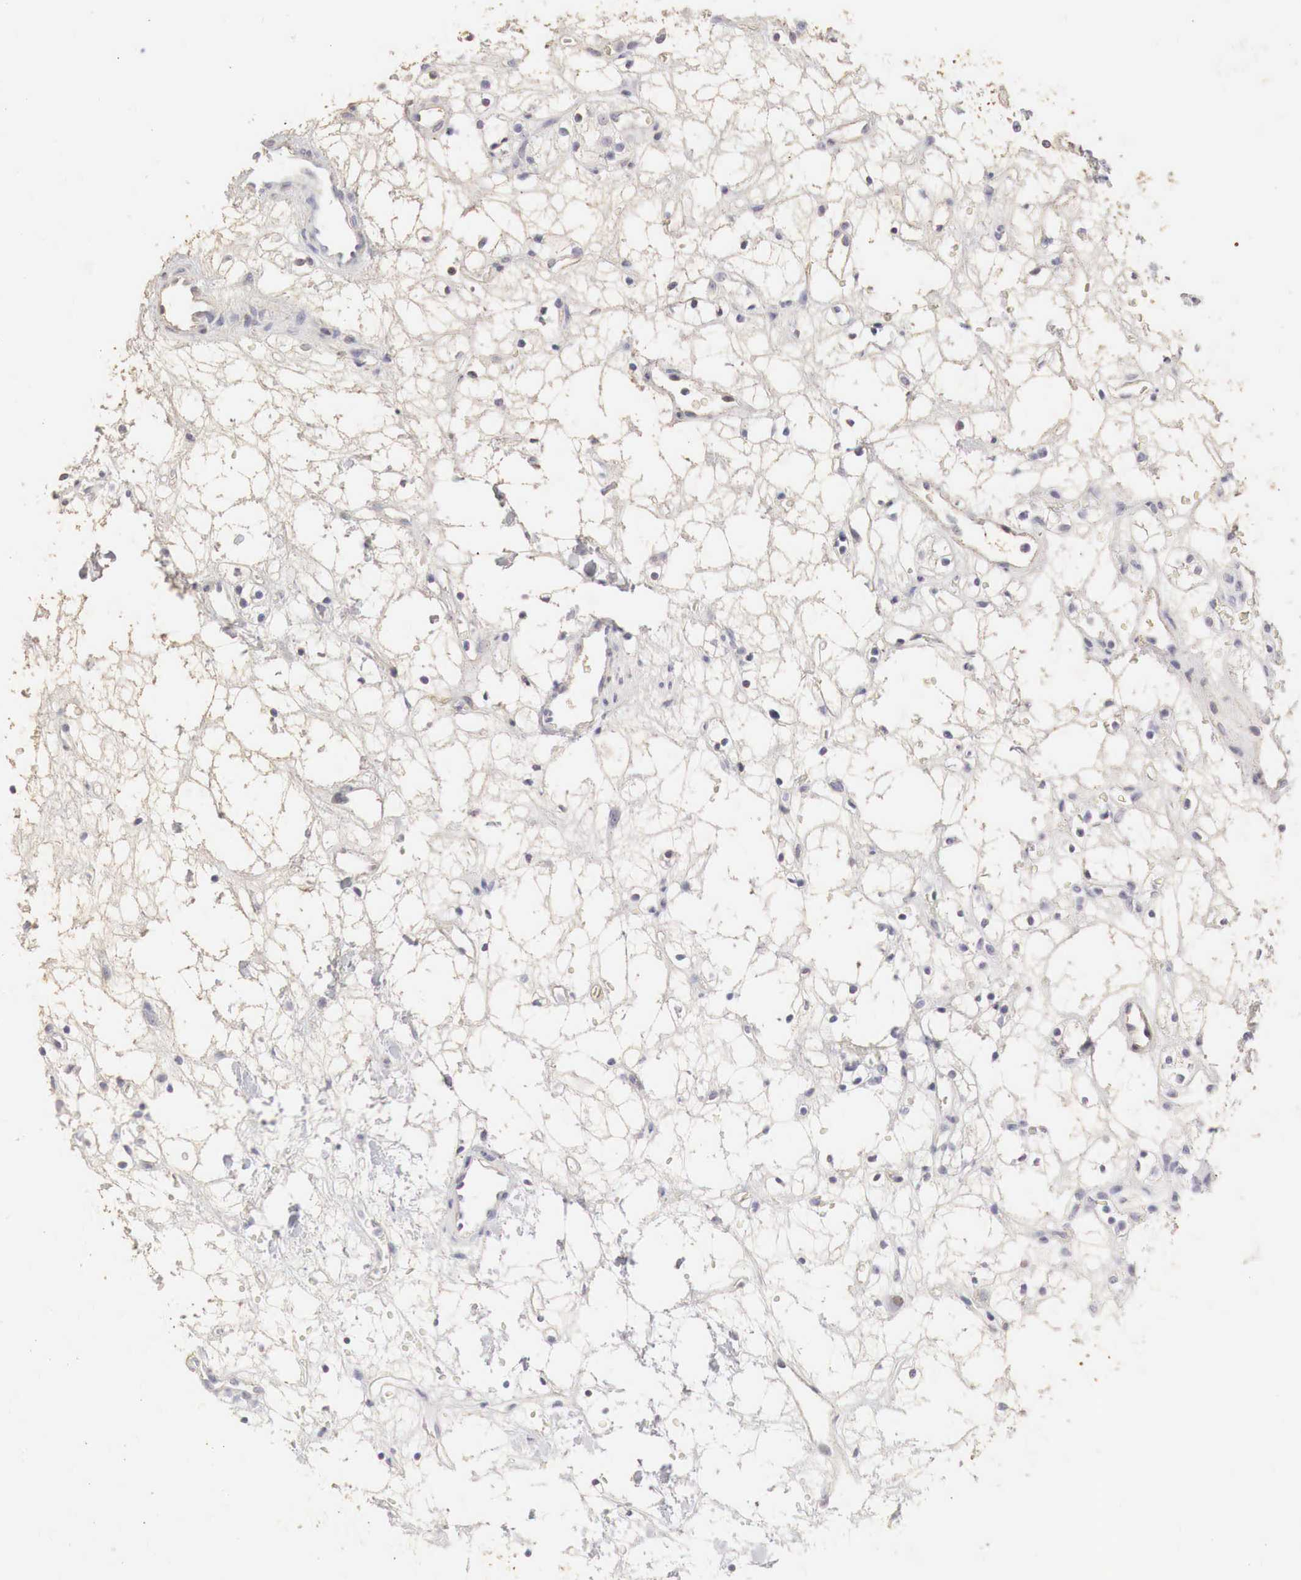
{"staining": {"intensity": "negative", "quantity": "none", "location": "none"}, "tissue": "renal cancer", "cell_type": "Tumor cells", "image_type": "cancer", "snomed": [{"axis": "morphology", "description": "Adenocarcinoma, NOS"}, {"axis": "topography", "description": "Kidney"}], "caption": "Adenocarcinoma (renal) was stained to show a protein in brown. There is no significant staining in tumor cells.", "gene": "OTC", "patient": {"sex": "female", "age": 60}}